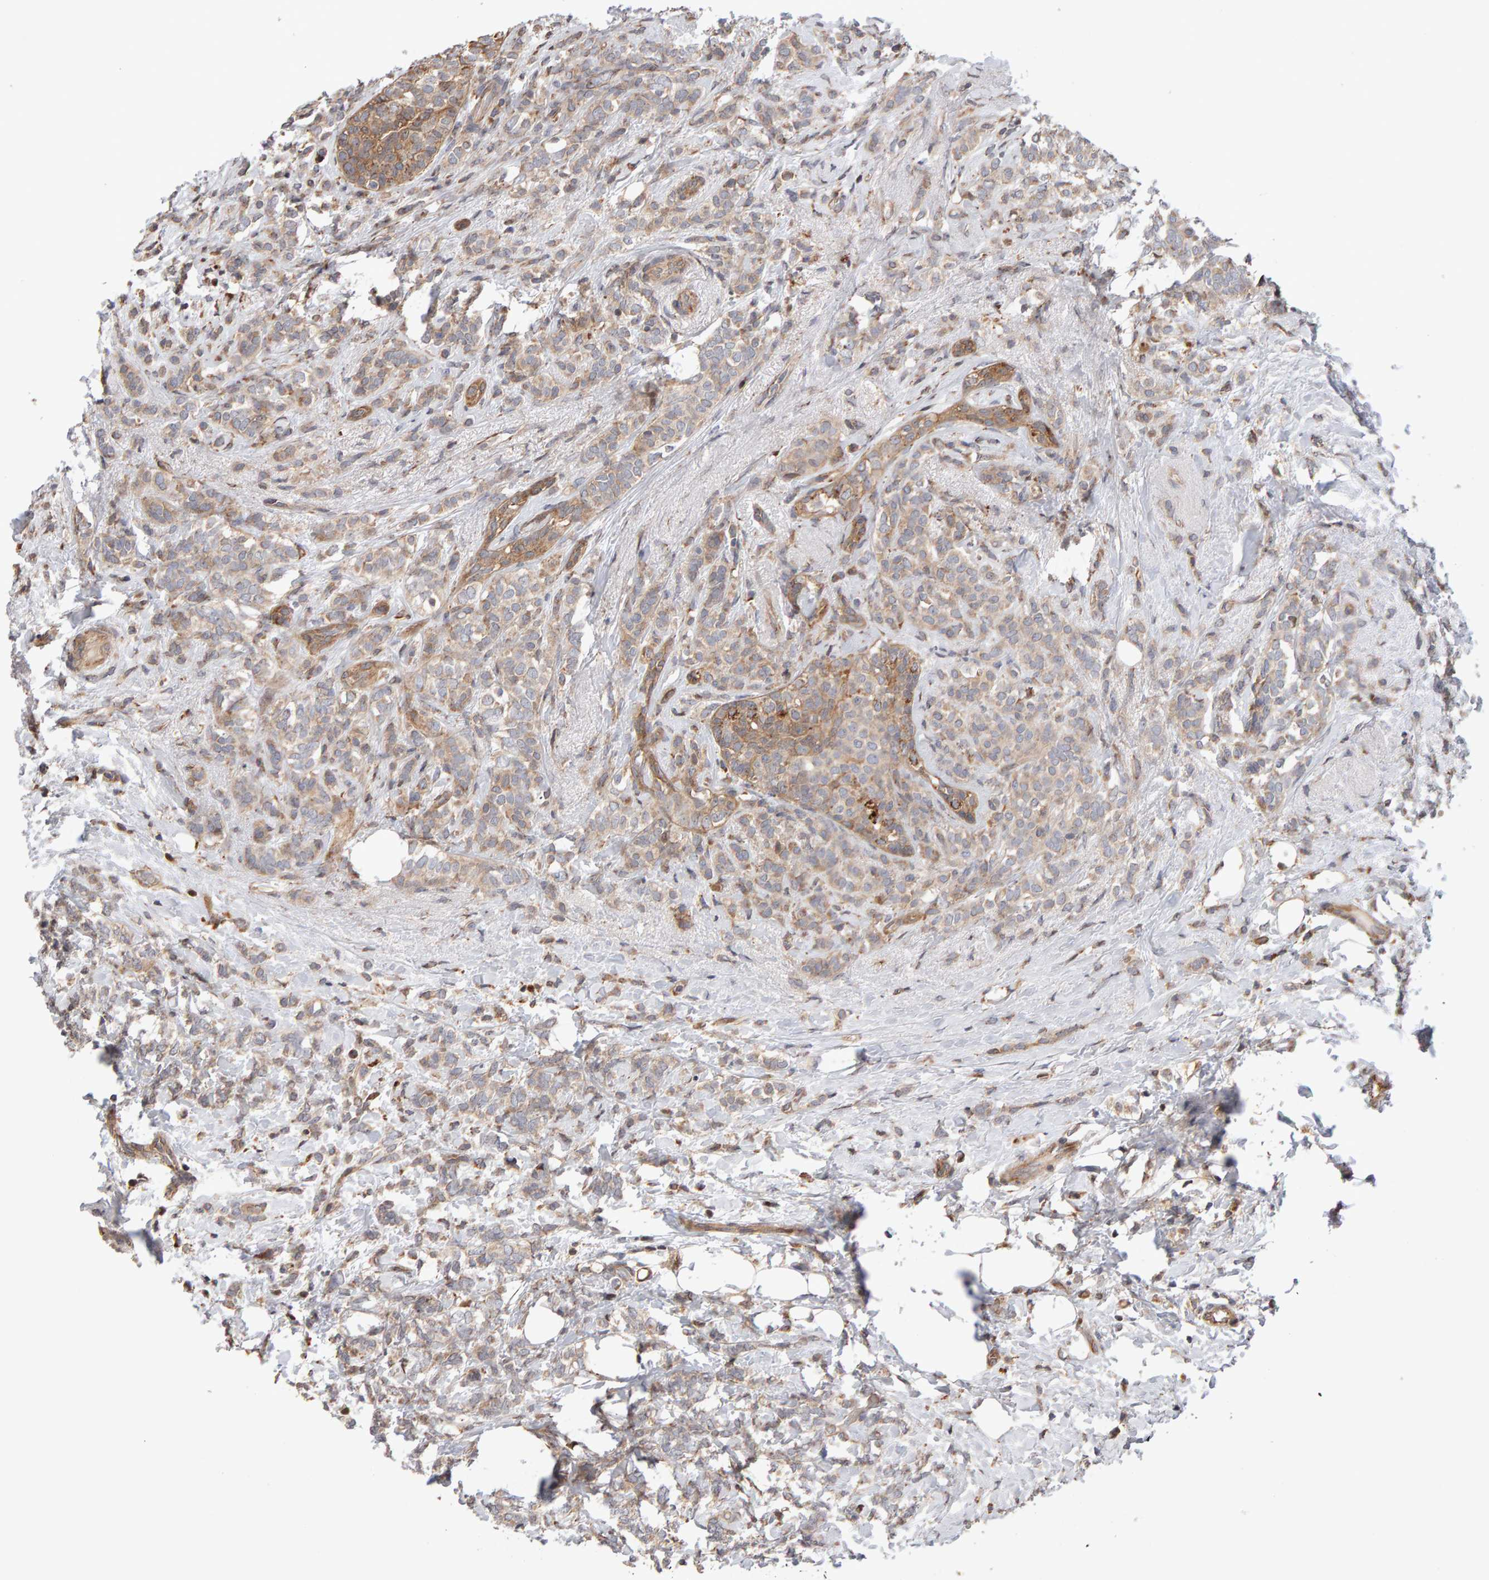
{"staining": {"intensity": "weak", "quantity": ">75%", "location": "cytoplasmic/membranous"}, "tissue": "breast cancer", "cell_type": "Tumor cells", "image_type": "cancer", "snomed": [{"axis": "morphology", "description": "Lobular carcinoma"}, {"axis": "topography", "description": "Breast"}], "caption": "Breast cancer tissue demonstrates weak cytoplasmic/membranous staining in about >75% of tumor cells (DAB IHC with brightfield microscopy, high magnification).", "gene": "LZTS1", "patient": {"sex": "female", "age": 50}}